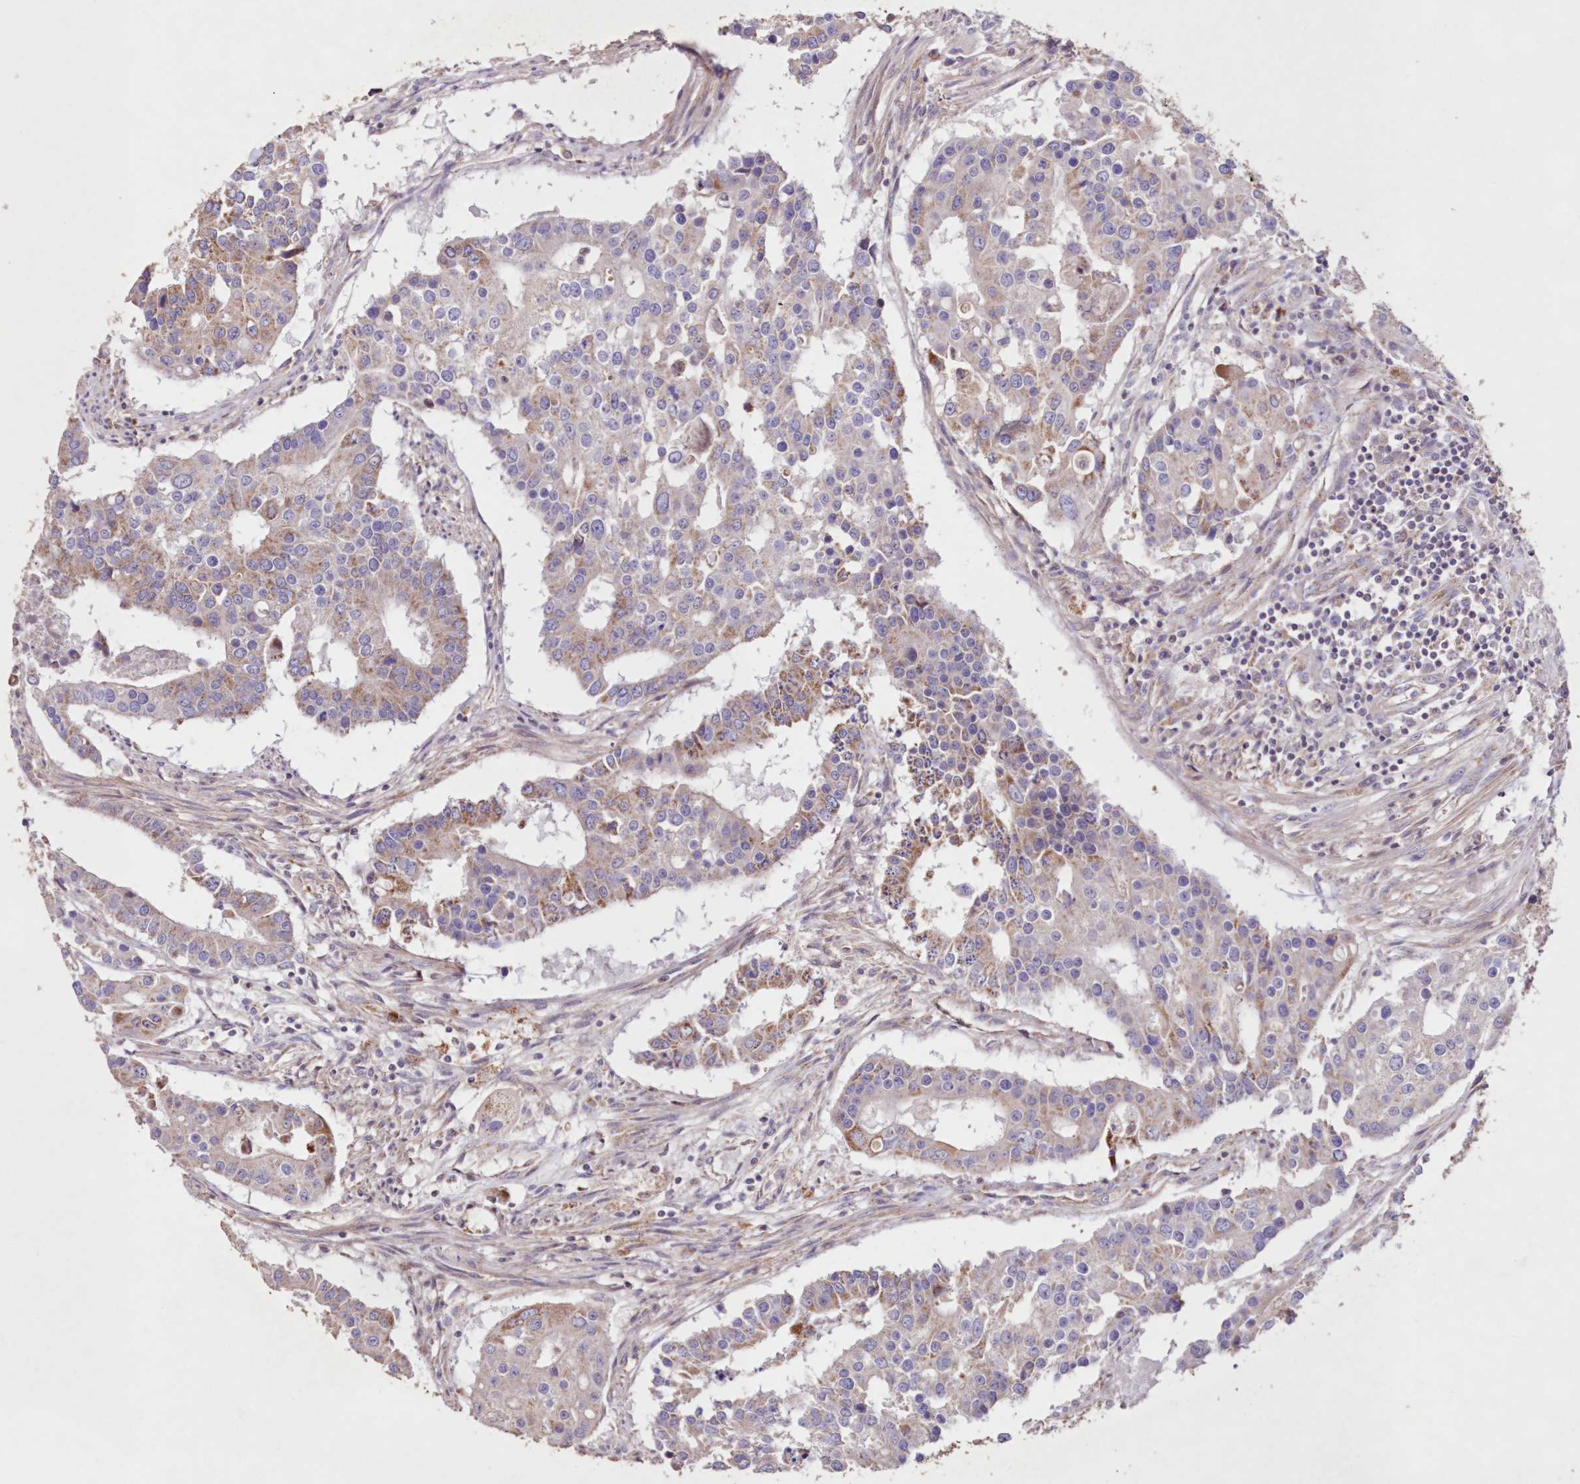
{"staining": {"intensity": "moderate", "quantity": "<25%", "location": "cytoplasmic/membranous"}, "tissue": "colorectal cancer", "cell_type": "Tumor cells", "image_type": "cancer", "snomed": [{"axis": "morphology", "description": "Adenocarcinoma, NOS"}, {"axis": "topography", "description": "Colon"}], "caption": "Tumor cells demonstrate low levels of moderate cytoplasmic/membranous positivity in about <25% of cells in colorectal cancer. (DAB IHC, brown staining for protein, blue staining for nuclei).", "gene": "HADHB", "patient": {"sex": "male", "age": 77}}